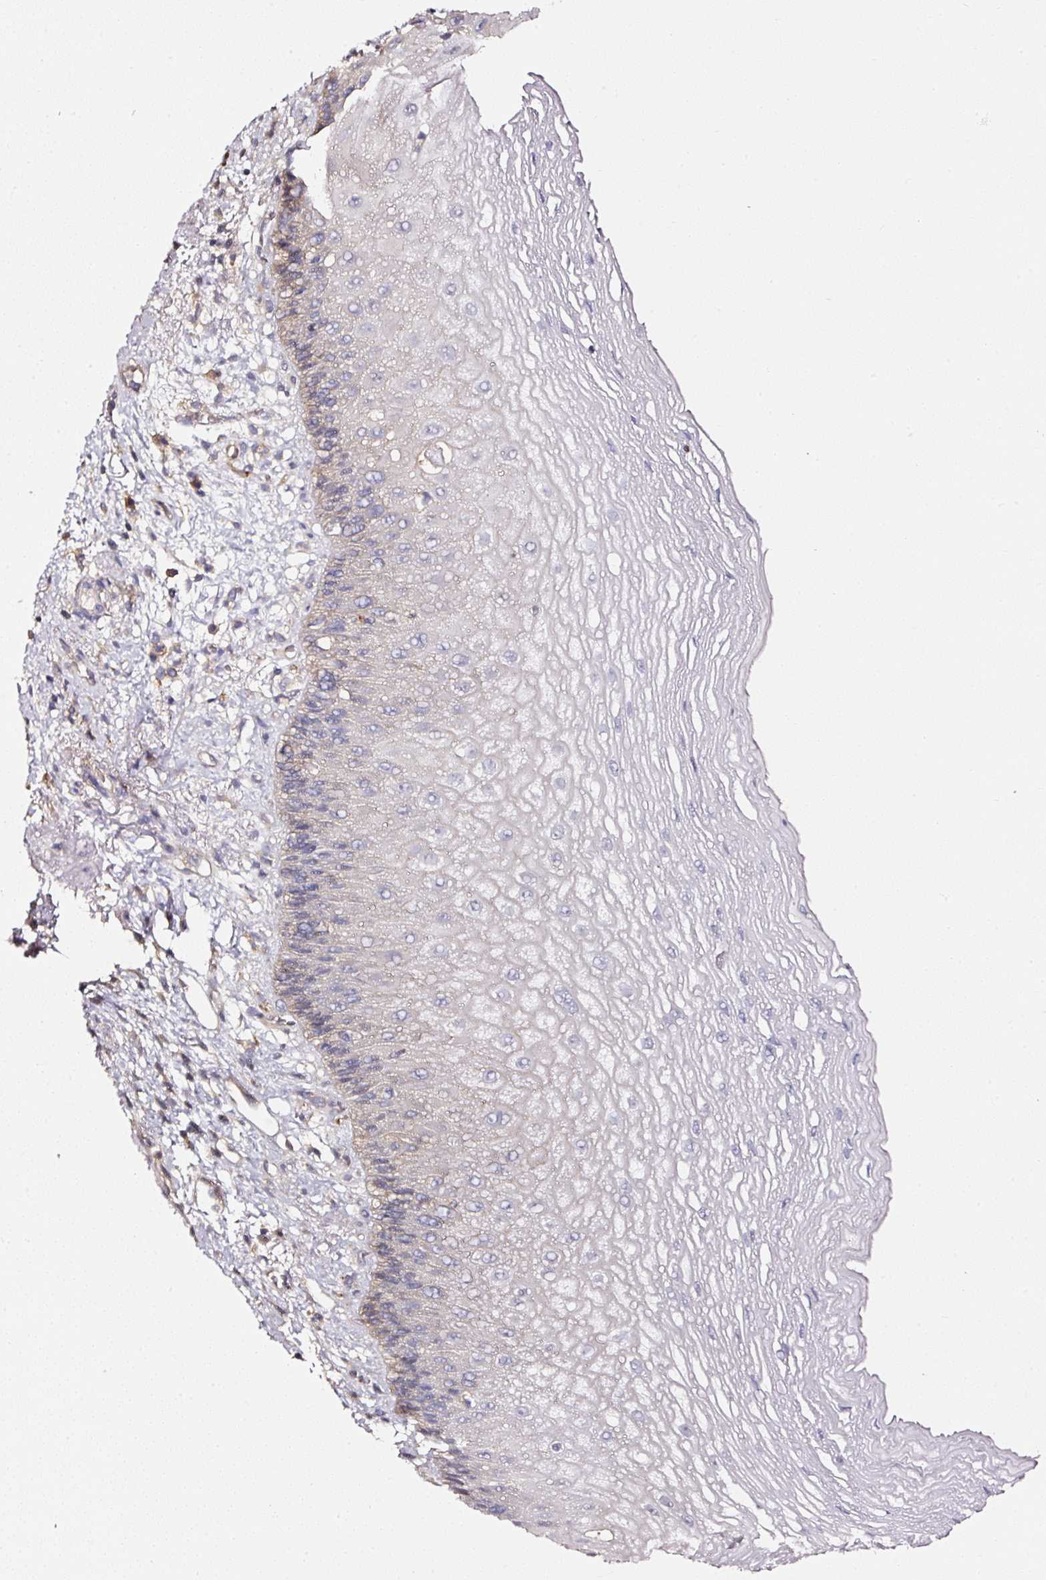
{"staining": {"intensity": "moderate", "quantity": "<25%", "location": "cytoplasmic/membranous"}, "tissue": "esophagus", "cell_type": "Squamous epithelial cells", "image_type": "normal", "snomed": [{"axis": "morphology", "description": "Normal tissue, NOS"}, {"axis": "topography", "description": "Esophagus"}], "caption": "Immunohistochemistry of unremarkable esophagus reveals low levels of moderate cytoplasmic/membranous expression in about <25% of squamous epithelial cells.", "gene": "CD47", "patient": {"sex": "male", "age": 60}}